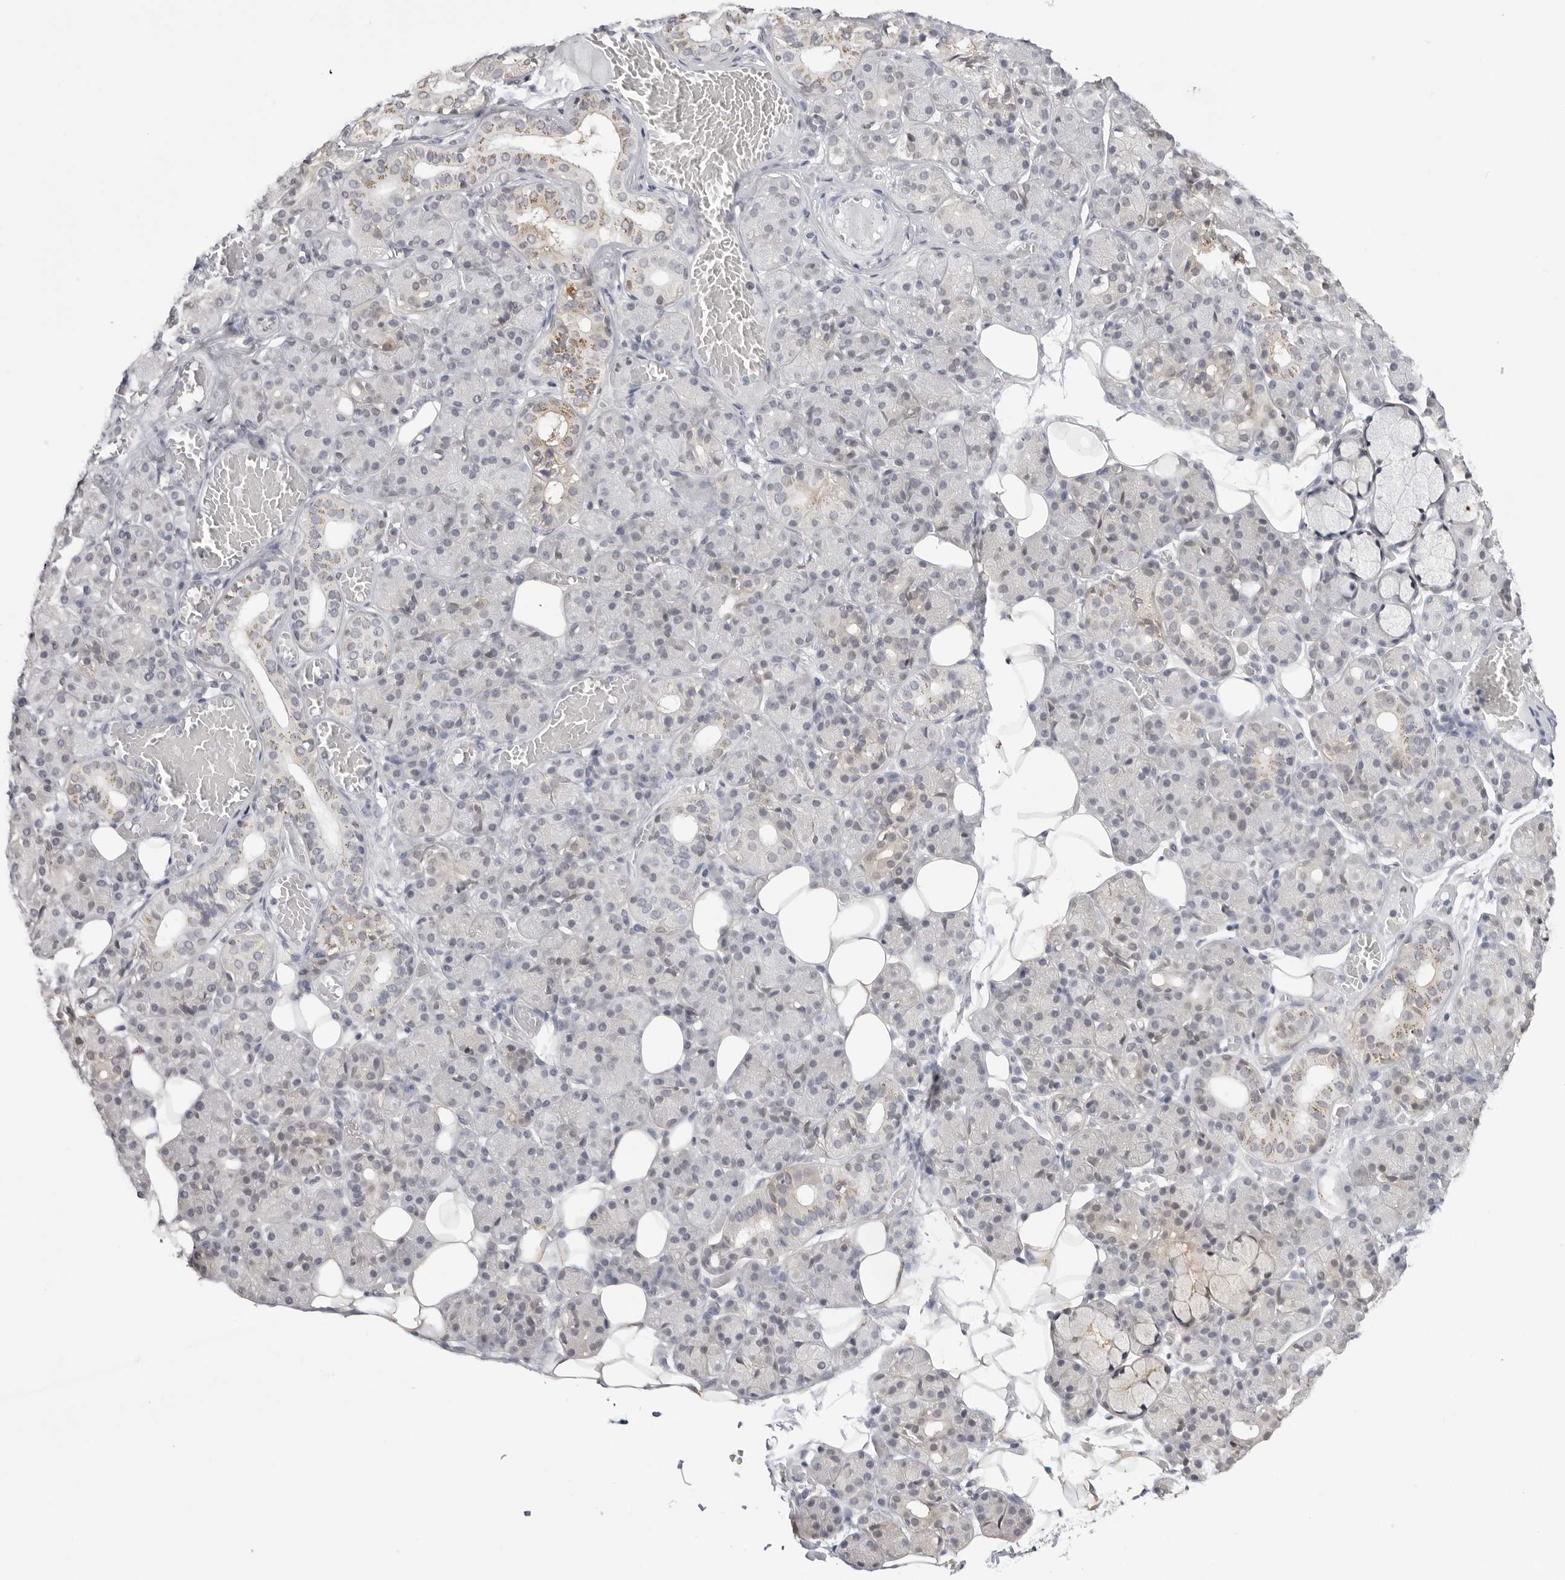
{"staining": {"intensity": "moderate", "quantity": "<25%", "location": "cytoplasmic/membranous"}, "tissue": "salivary gland", "cell_type": "Glandular cells", "image_type": "normal", "snomed": [{"axis": "morphology", "description": "Normal tissue, NOS"}, {"axis": "topography", "description": "Salivary gland"}], "caption": "Protein staining by immunohistochemistry demonstrates moderate cytoplasmic/membranous positivity in about <25% of glandular cells in normal salivary gland. Using DAB (brown) and hematoxylin (blue) stains, captured at high magnification using brightfield microscopy.", "gene": "YWHAG", "patient": {"sex": "male", "age": 63}}